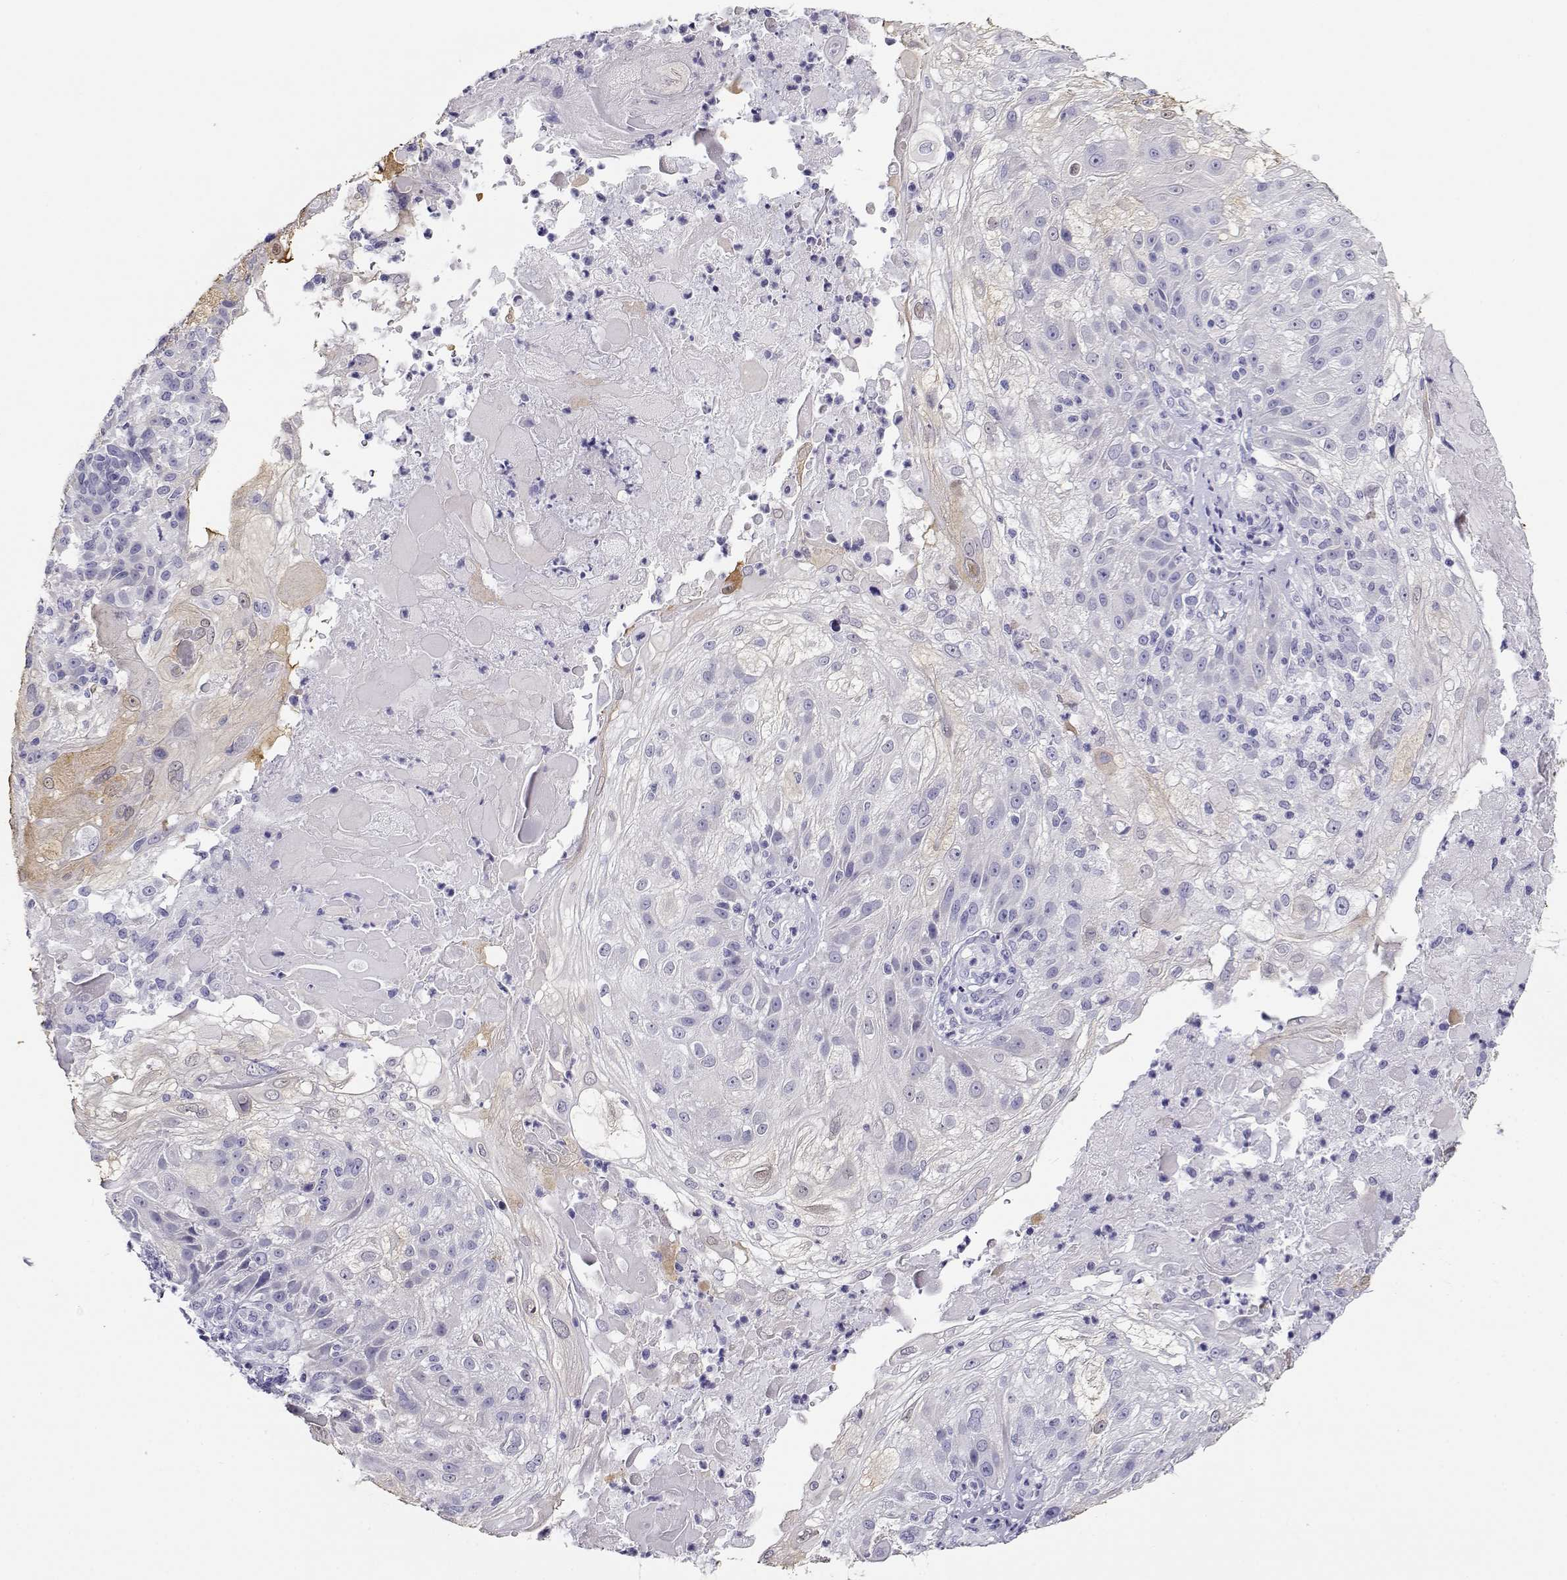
{"staining": {"intensity": "negative", "quantity": "none", "location": "none"}, "tissue": "skin cancer", "cell_type": "Tumor cells", "image_type": "cancer", "snomed": [{"axis": "morphology", "description": "Normal tissue, NOS"}, {"axis": "morphology", "description": "Squamous cell carcinoma, NOS"}, {"axis": "topography", "description": "Skin"}], "caption": "Immunohistochemistry image of skin cancer (squamous cell carcinoma) stained for a protein (brown), which demonstrates no positivity in tumor cells.", "gene": "CABS1", "patient": {"sex": "female", "age": 83}}